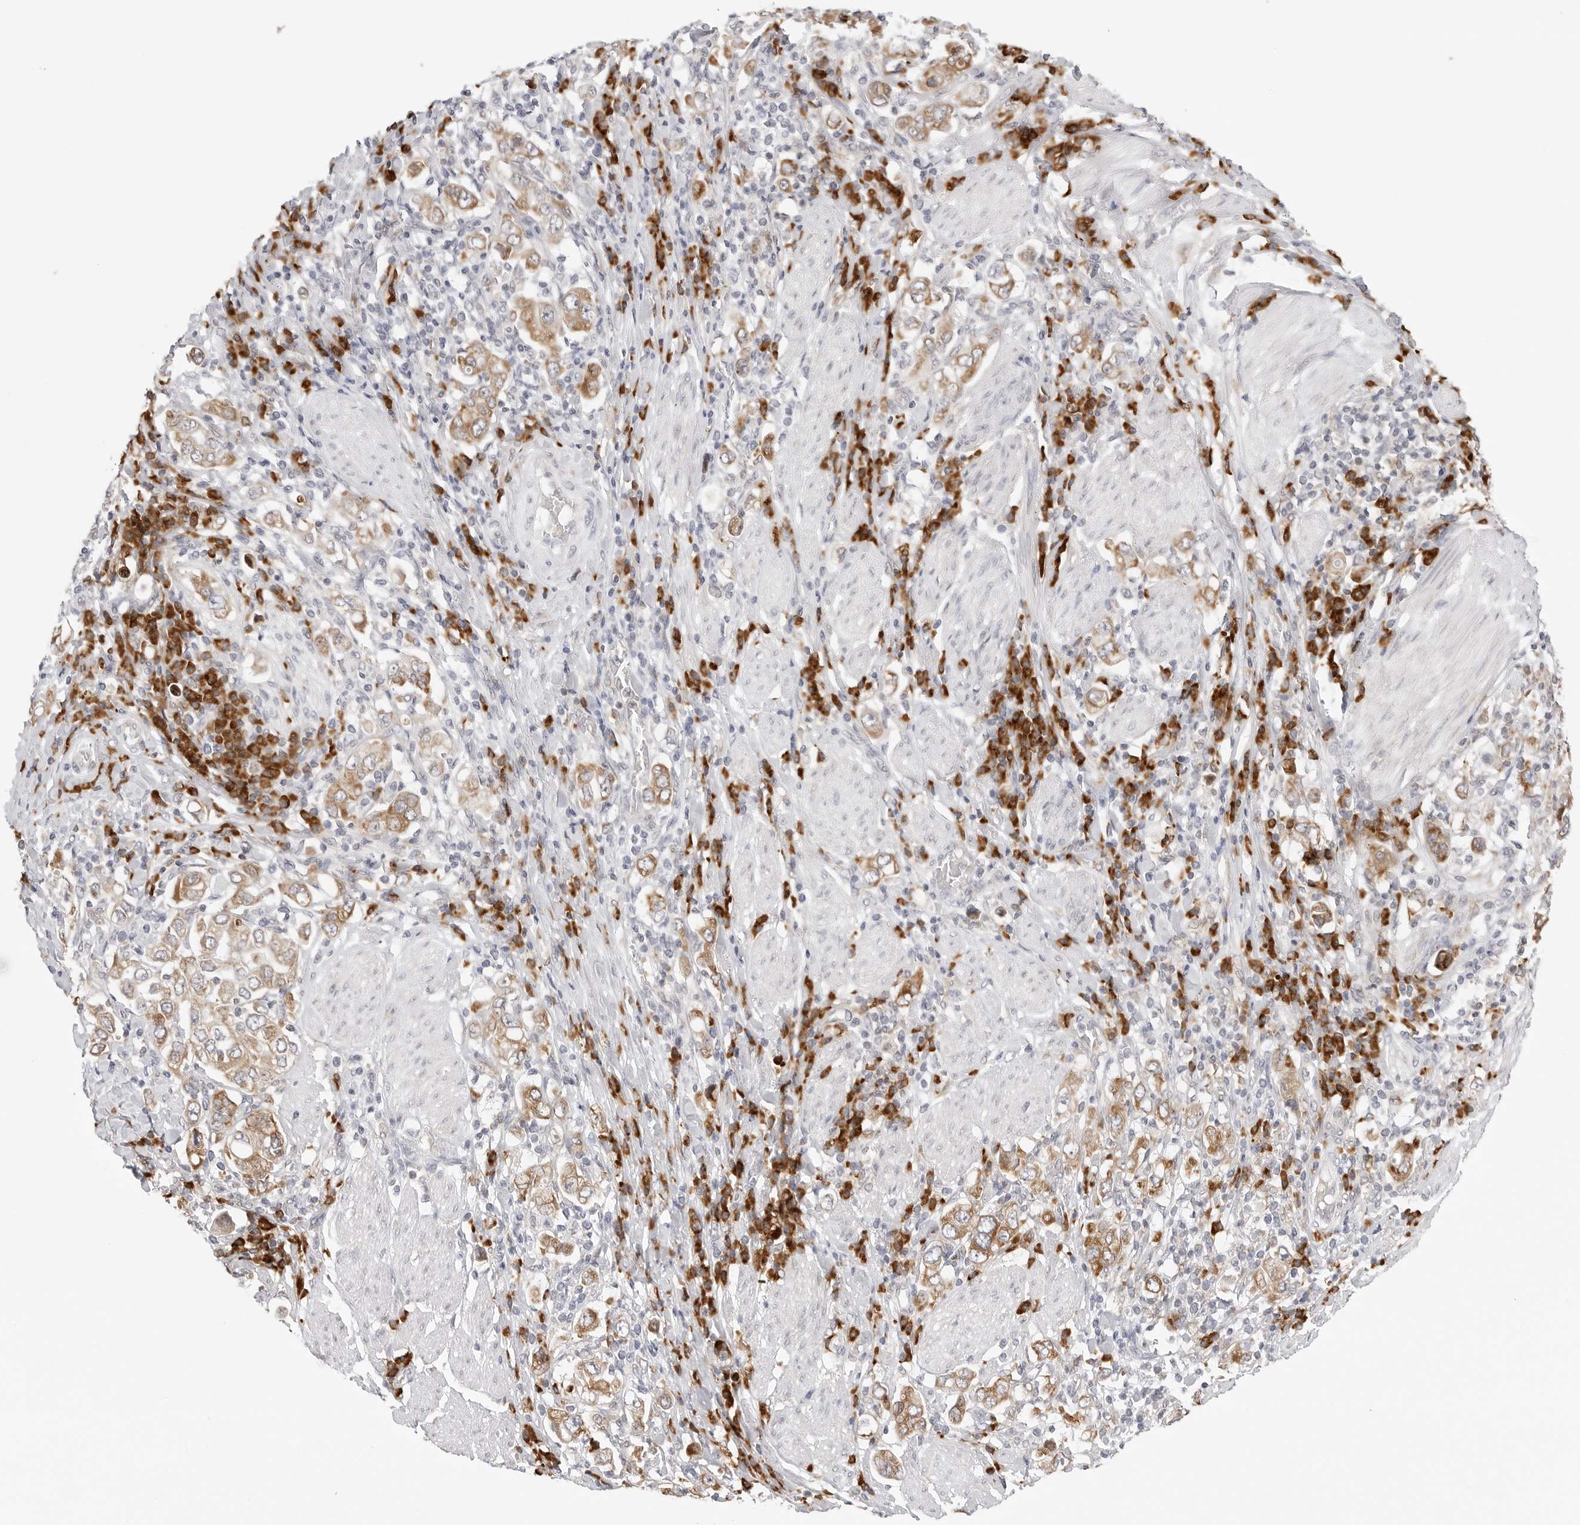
{"staining": {"intensity": "moderate", "quantity": ">75%", "location": "cytoplasmic/membranous"}, "tissue": "stomach cancer", "cell_type": "Tumor cells", "image_type": "cancer", "snomed": [{"axis": "morphology", "description": "Adenocarcinoma, NOS"}, {"axis": "topography", "description": "Stomach, upper"}], "caption": "About >75% of tumor cells in adenocarcinoma (stomach) show moderate cytoplasmic/membranous protein positivity as visualized by brown immunohistochemical staining.", "gene": "RPN1", "patient": {"sex": "male", "age": 62}}